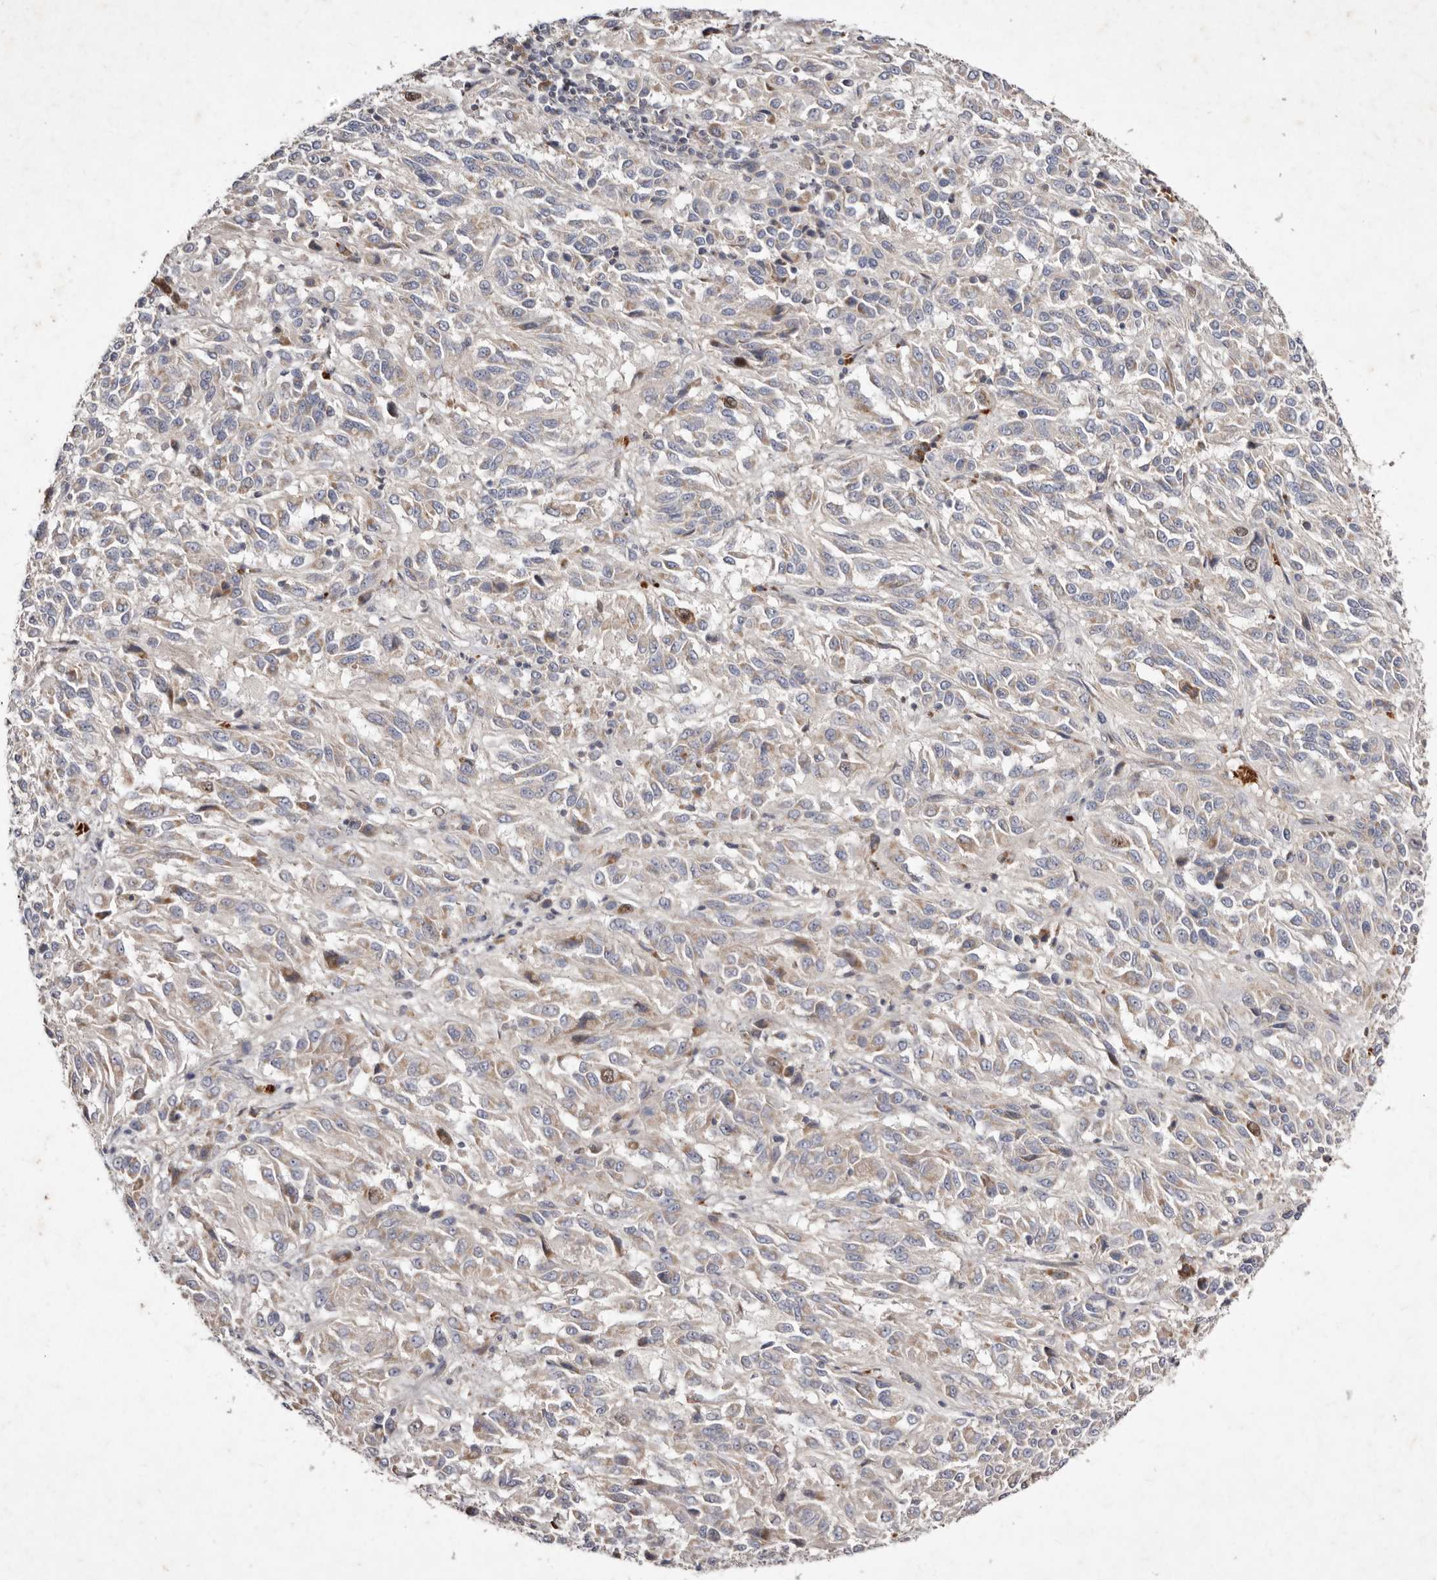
{"staining": {"intensity": "weak", "quantity": "<25%", "location": "cytoplasmic/membranous"}, "tissue": "melanoma", "cell_type": "Tumor cells", "image_type": "cancer", "snomed": [{"axis": "morphology", "description": "Malignant melanoma, Metastatic site"}, {"axis": "topography", "description": "Lung"}], "caption": "Immunohistochemistry image of human melanoma stained for a protein (brown), which exhibits no positivity in tumor cells.", "gene": "SLC25A20", "patient": {"sex": "male", "age": 64}}